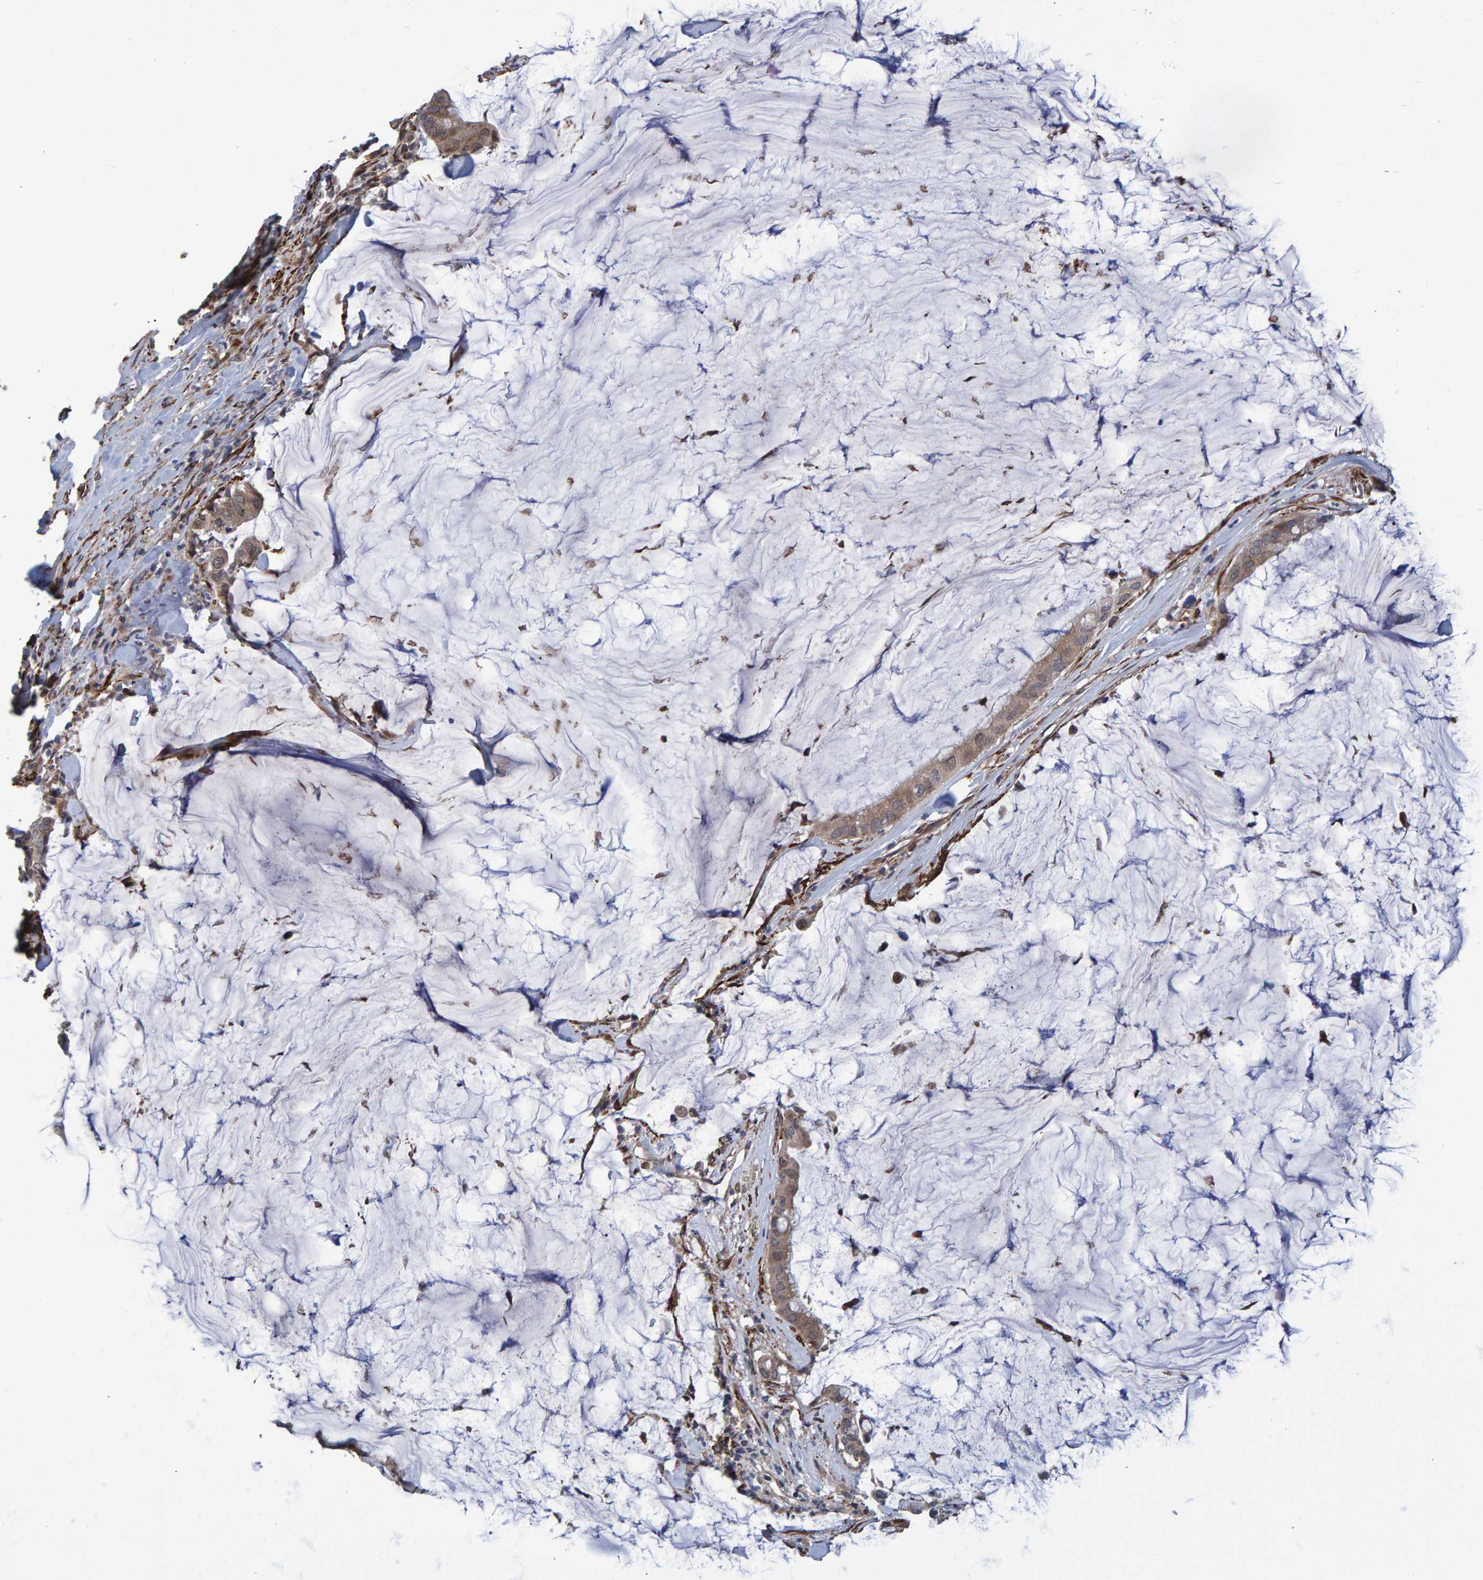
{"staining": {"intensity": "weak", "quantity": ">75%", "location": "cytoplasmic/membranous"}, "tissue": "pancreatic cancer", "cell_type": "Tumor cells", "image_type": "cancer", "snomed": [{"axis": "morphology", "description": "Adenocarcinoma, NOS"}, {"axis": "topography", "description": "Pancreas"}], "caption": "Brown immunohistochemical staining in human pancreatic adenocarcinoma reveals weak cytoplasmic/membranous expression in approximately >75% of tumor cells.", "gene": "ATP6V1H", "patient": {"sex": "male", "age": 41}}